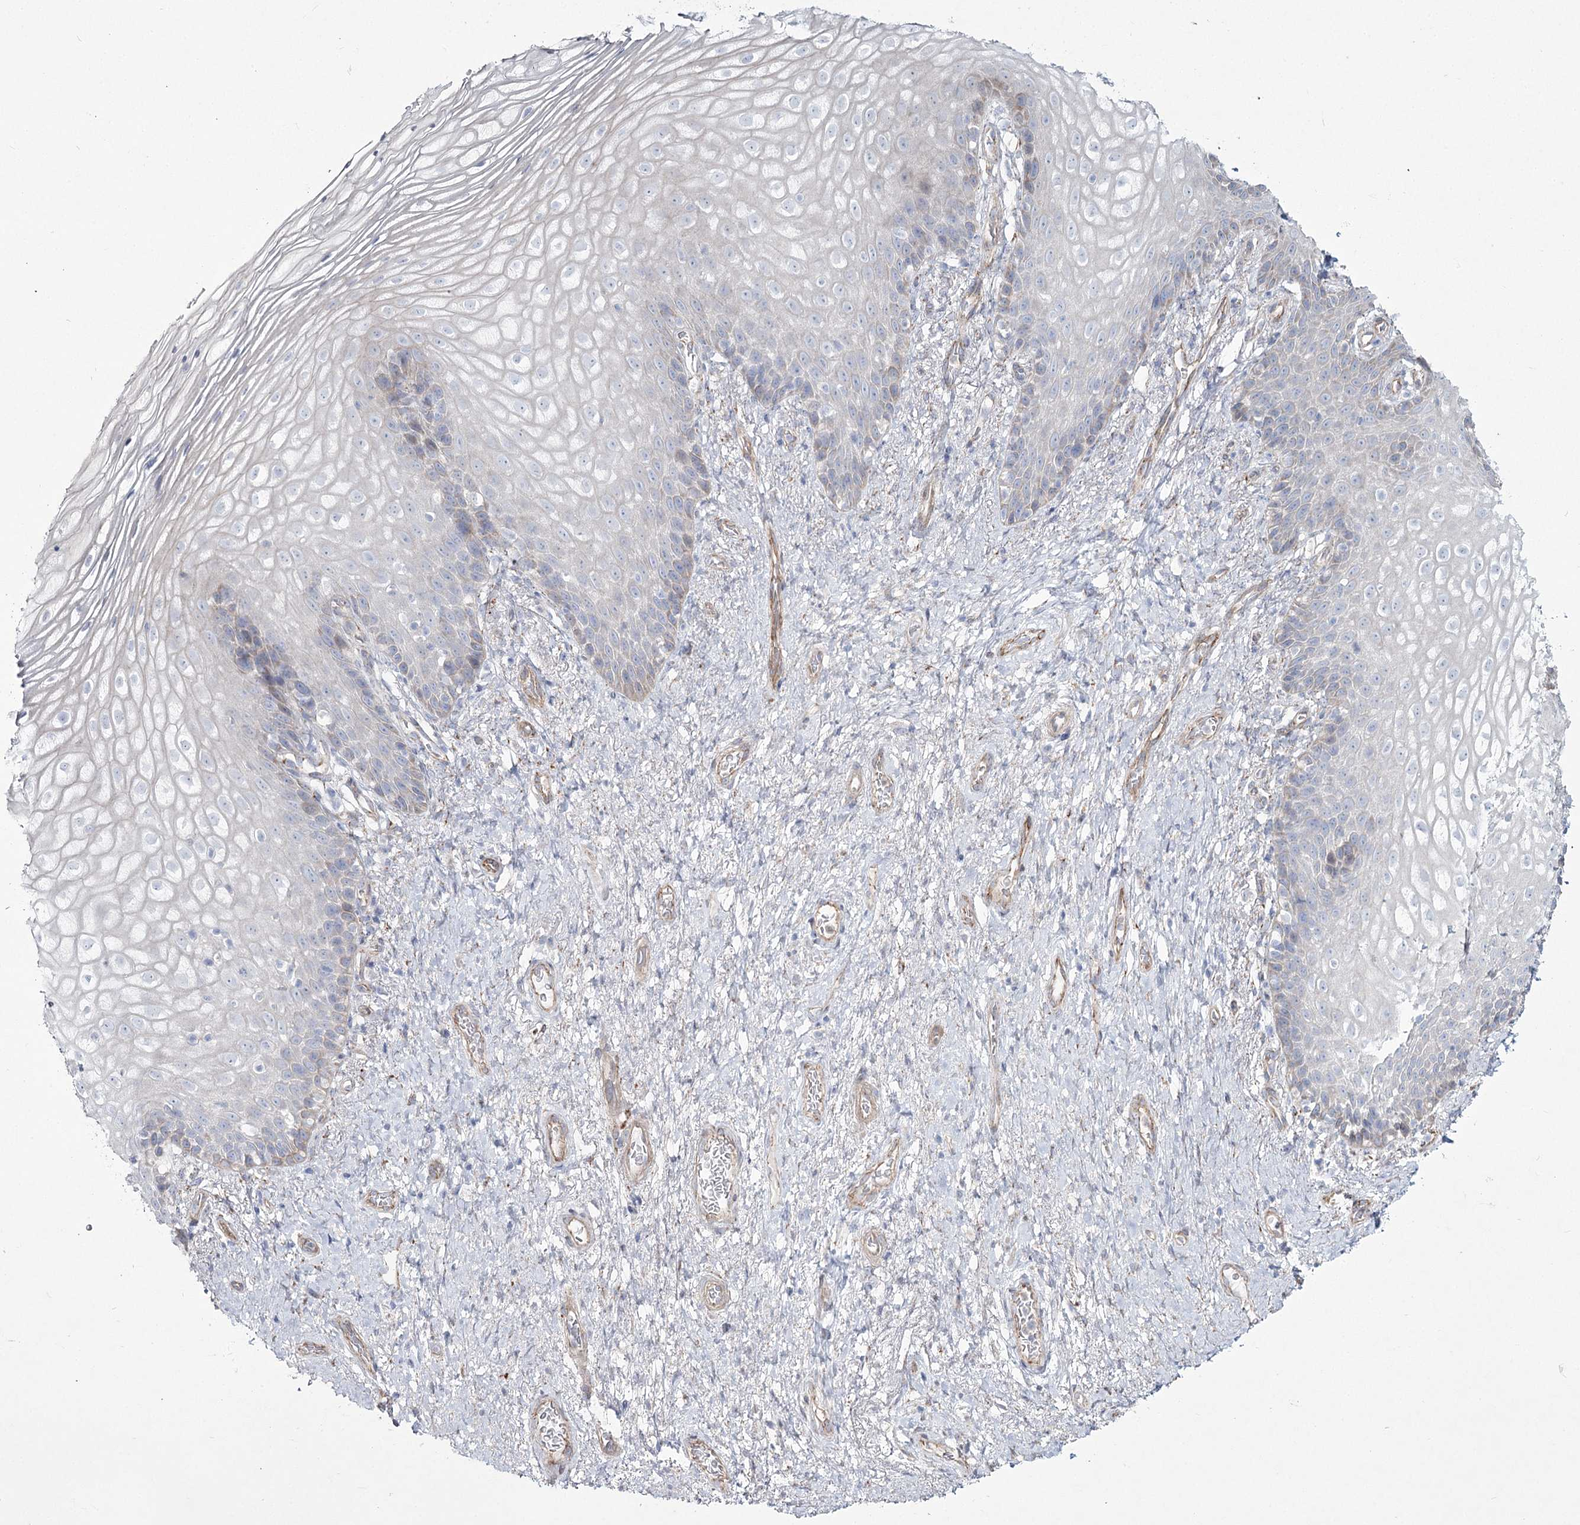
{"staining": {"intensity": "negative", "quantity": "none", "location": "none"}, "tissue": "vagina", "cell_type": "Squamous epithelial cells", "image_type": "normal", "snomed": [{"axis": "morphology", "description": "Normal tissue, NOS"}, {"axis": "topography", "description": "Vagina"}], "caption": "Immunohistochemistry of normal vagina exhibits no staining in squamous epithelial cells. (DAB (3,3'-diaminobenzidine) immunohistochemistry (IHC), high magnification).", "gene": "ME3", "patient": {"sex": "female", "age": 60}}